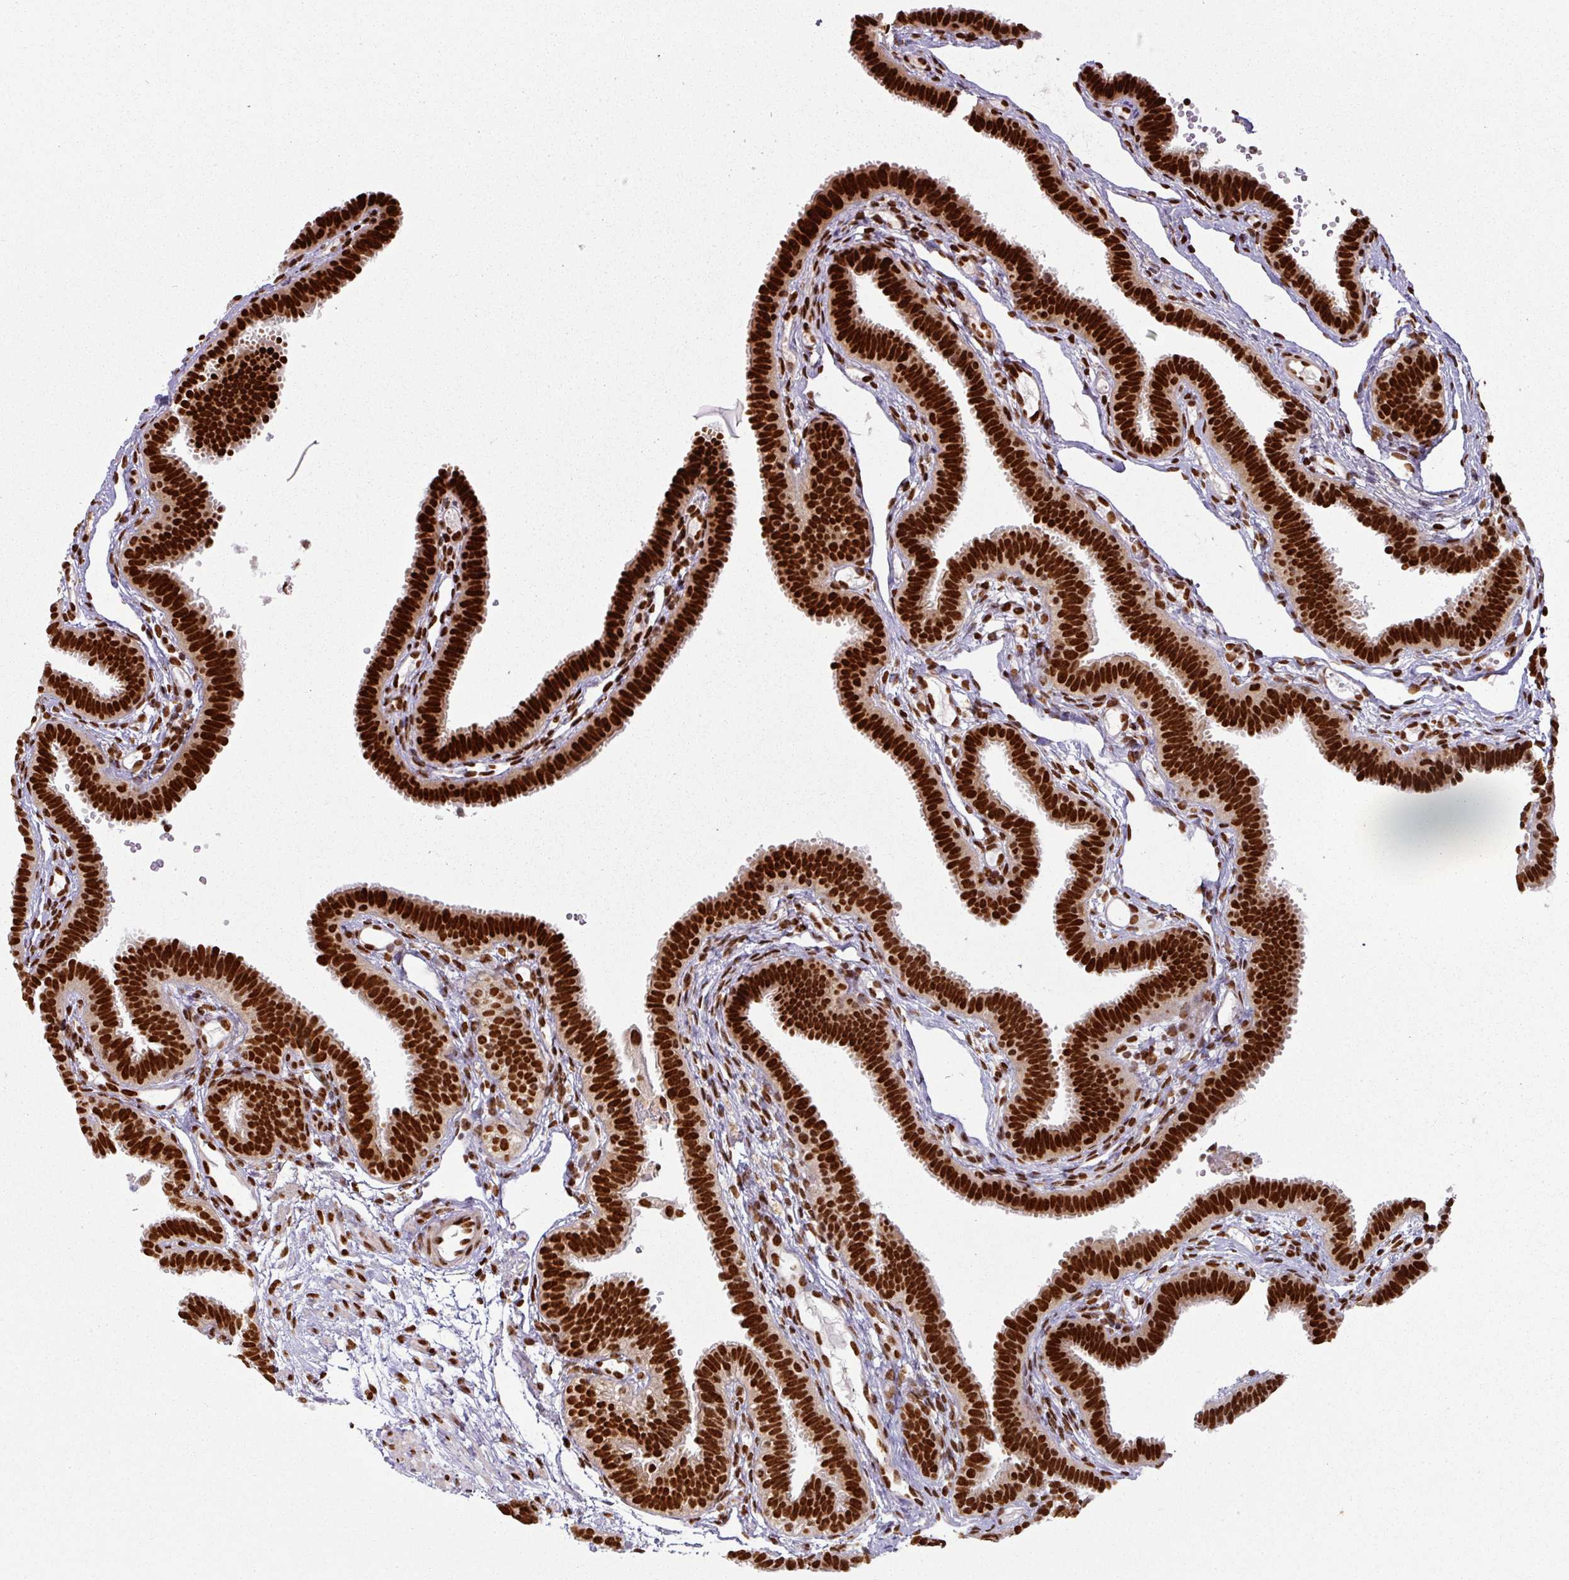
{"staining": {"intensity": "strong", "quantity": ">75%", "location": "cytoplasmic/membranous,nuclear"}, "tissue": "fallopian tube", "cell_type": "Glandular cells", "image_type": "normal", "snomed": [{"axis": "morphology", "description": "Normal tissue, NOS"}, {"axis": "topography", "description": "Fallopian tube"}], "caption": "Protein analysis of normal fallopian tube reveals strong cytoplasmic/membranous,nuclear positivity in about >75% of glandular cells.", "gene": "SIK3", "patient": {"sex": "female", "age": 37}}